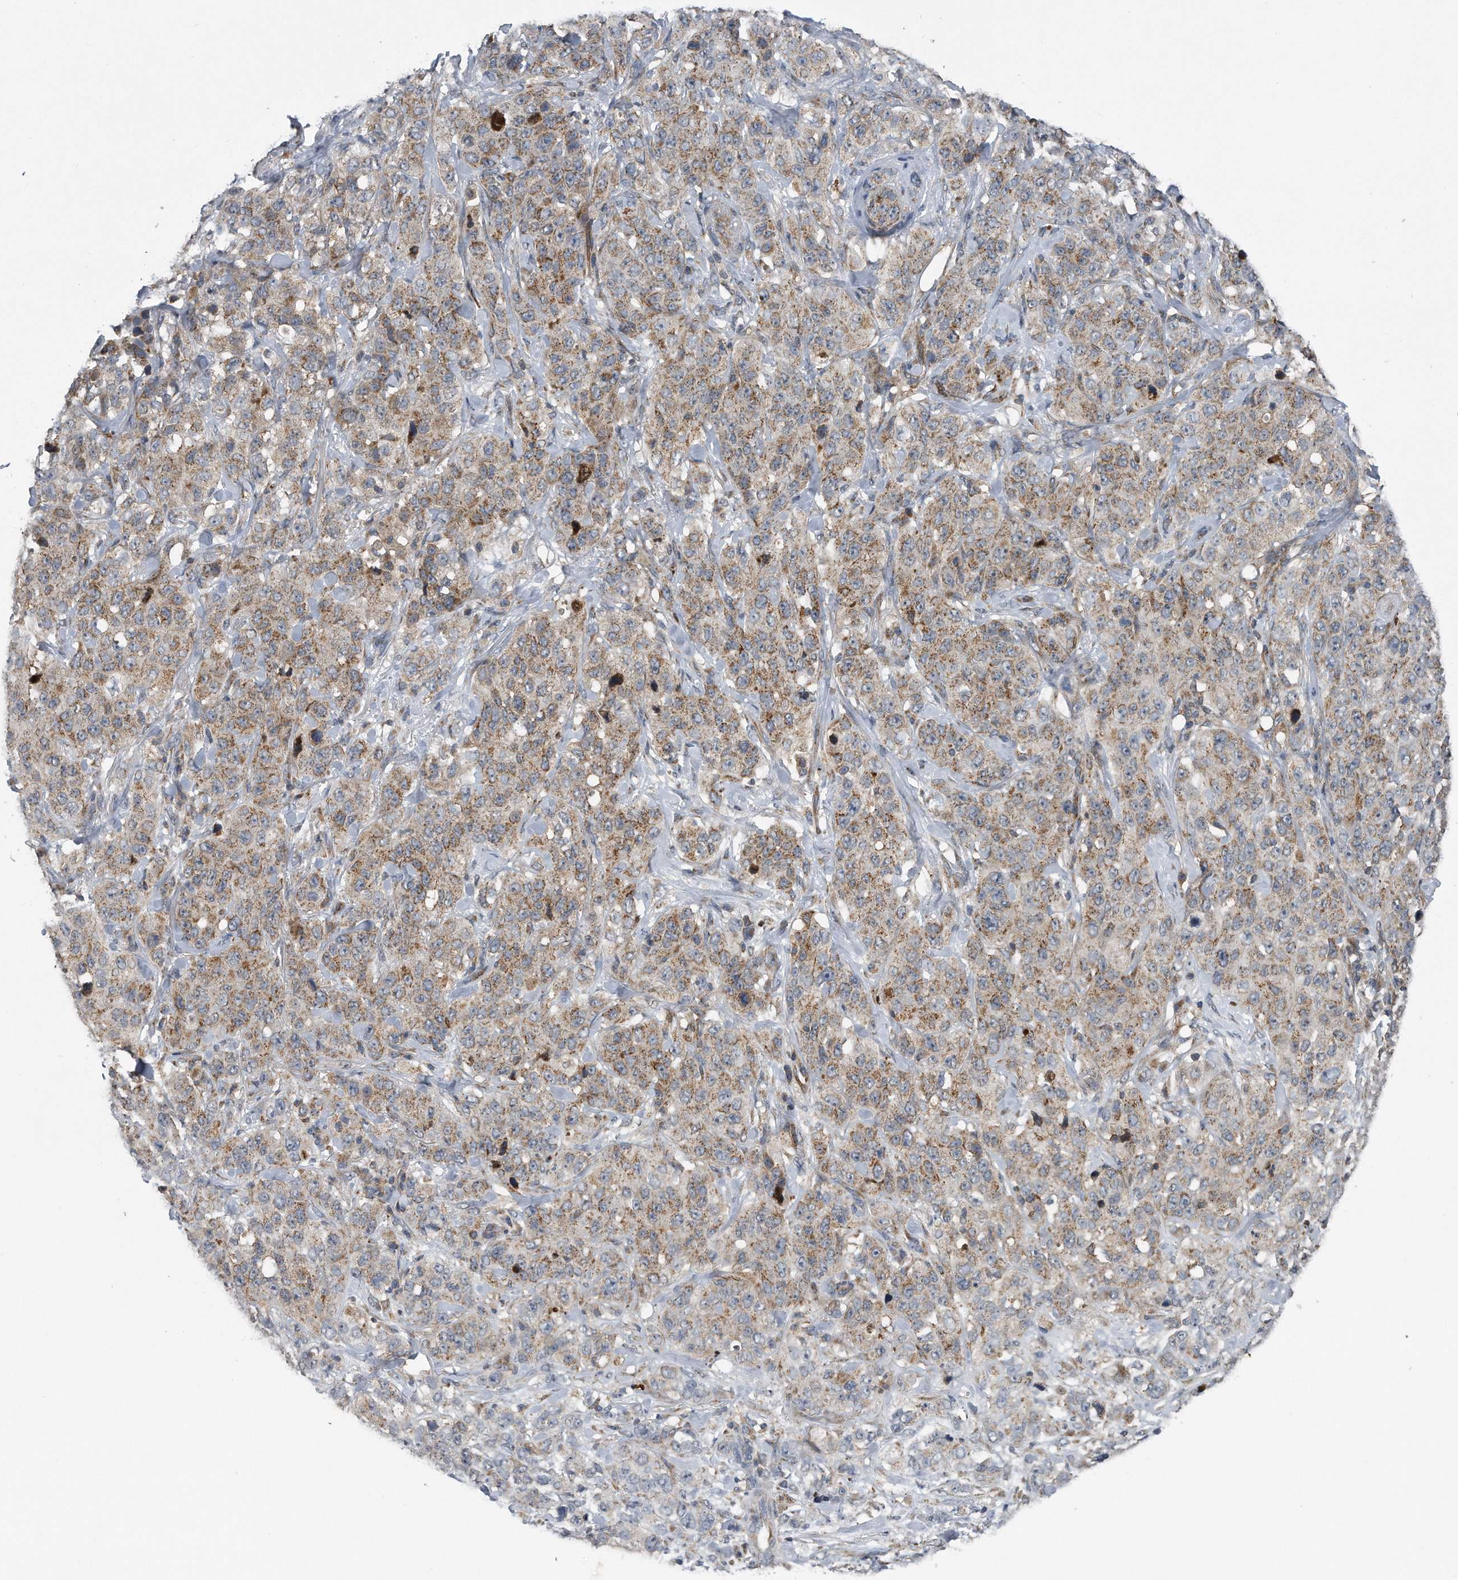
{"staining": {"intensity": "moderate", "quantity": ">75%", "location": "cytoplasmic/membranous"}, "tissue": "stomach cancer", "cell_type": "Tumor cells", "image_type": "cancer", "snomed": [{"axis": "morphology", "description": "Adenocarcinoma, NOS"}, {"axis": "topography", "description": "Stomach"}], "caption": "Tumor cells reveal medium levels of moderate cytoplasmic/membranous staining in about >75% of cells in human stomach cancer (adenocarcinoma).", "gene": "LYRM4", "patient": {"sex": "male", "age": 48}}